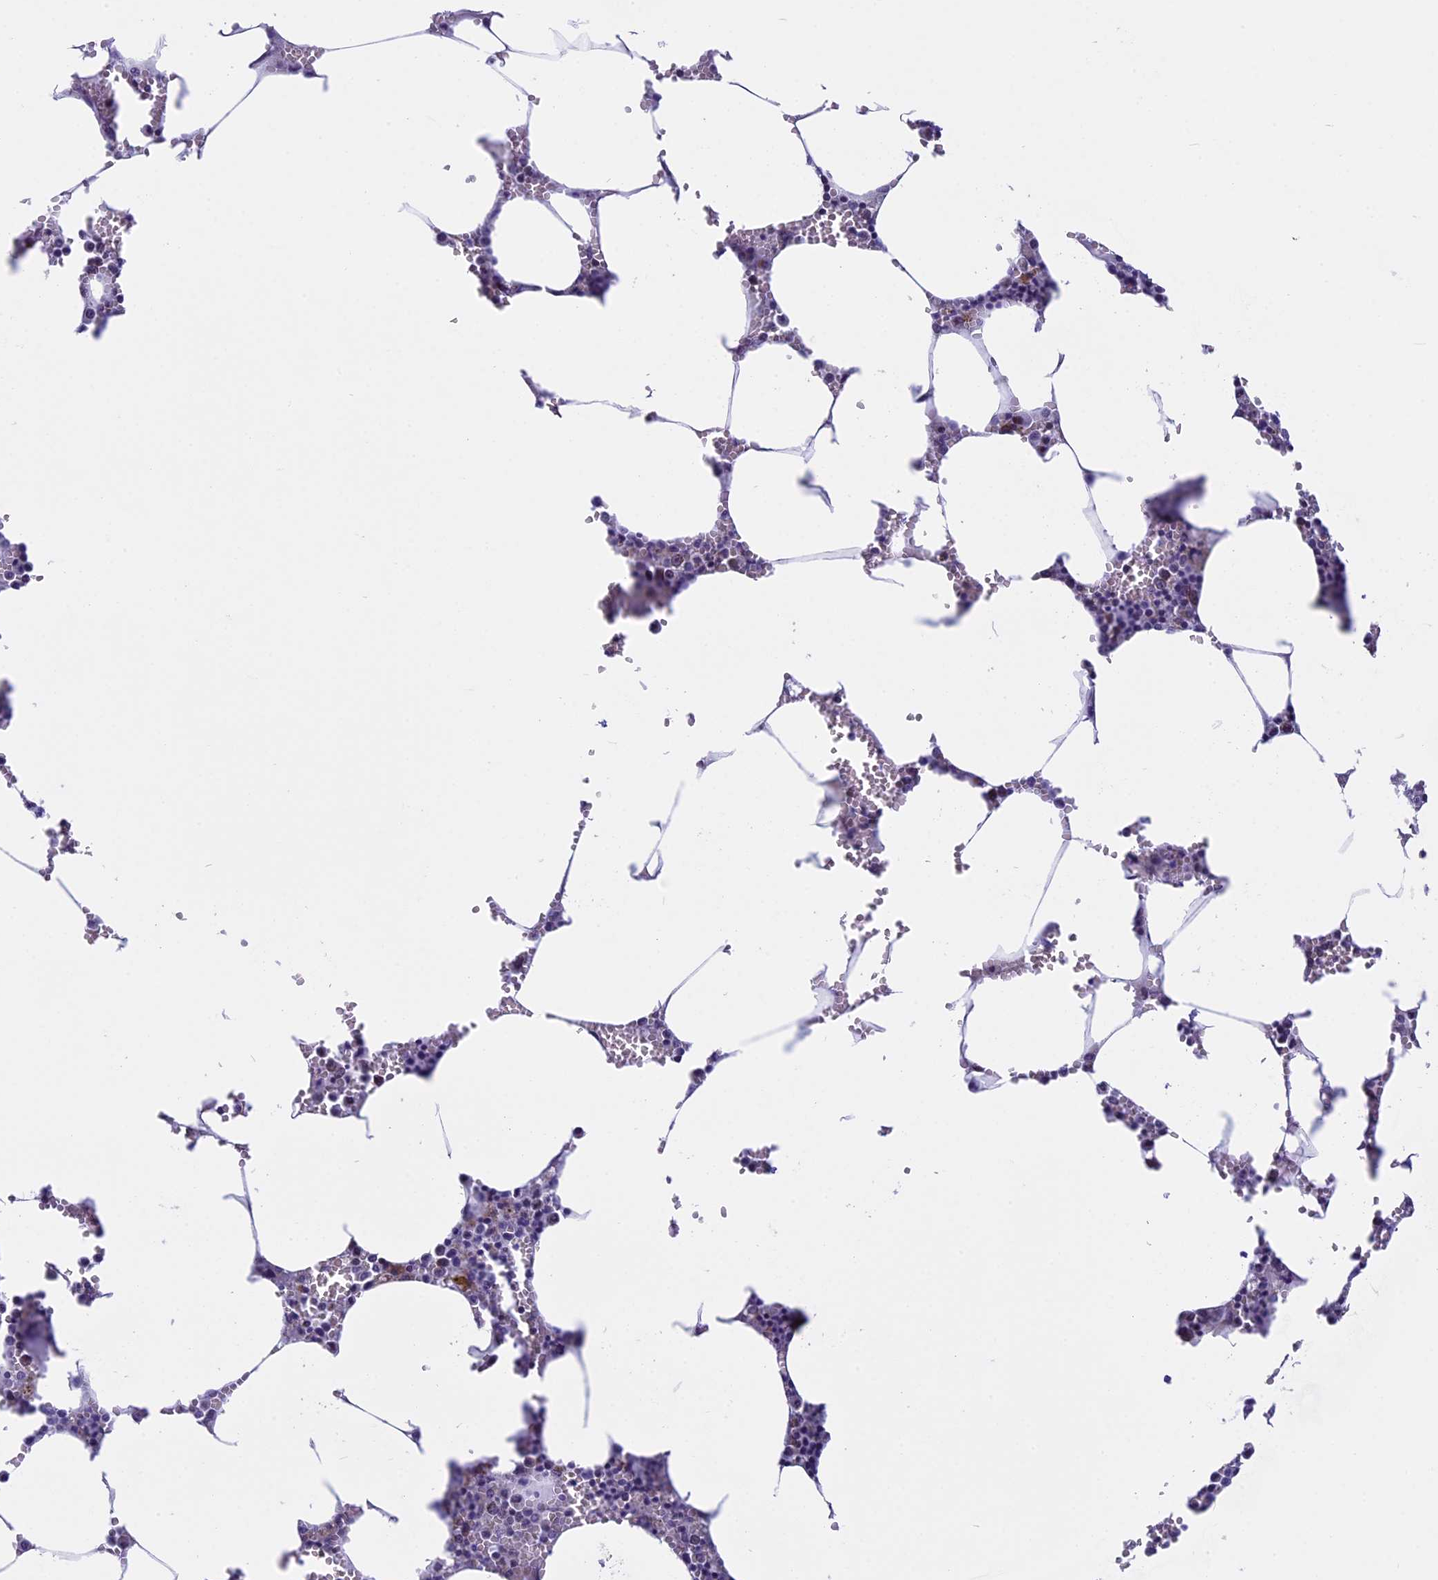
{"staining": {"intensity": "weak", "quantity": "<25%", "location": "cytoplasmic/membranous"}, "tissue": "bone marrow", "cell_type": "Hematopoietic cells", "image_type": "normal", "snomed": [{"axis": "morphology", "description": "Normal tissue, NOS"}, {"axis": "topography", "description": "Bone marrow"}], "caption": "Hematopoietic cells show no significant protein expression in normal bone marrow. (IHC, brightfield microscopy, high magnification).", "gene": "ZNF317", "patient": {"sex": "male", "age": 70}}